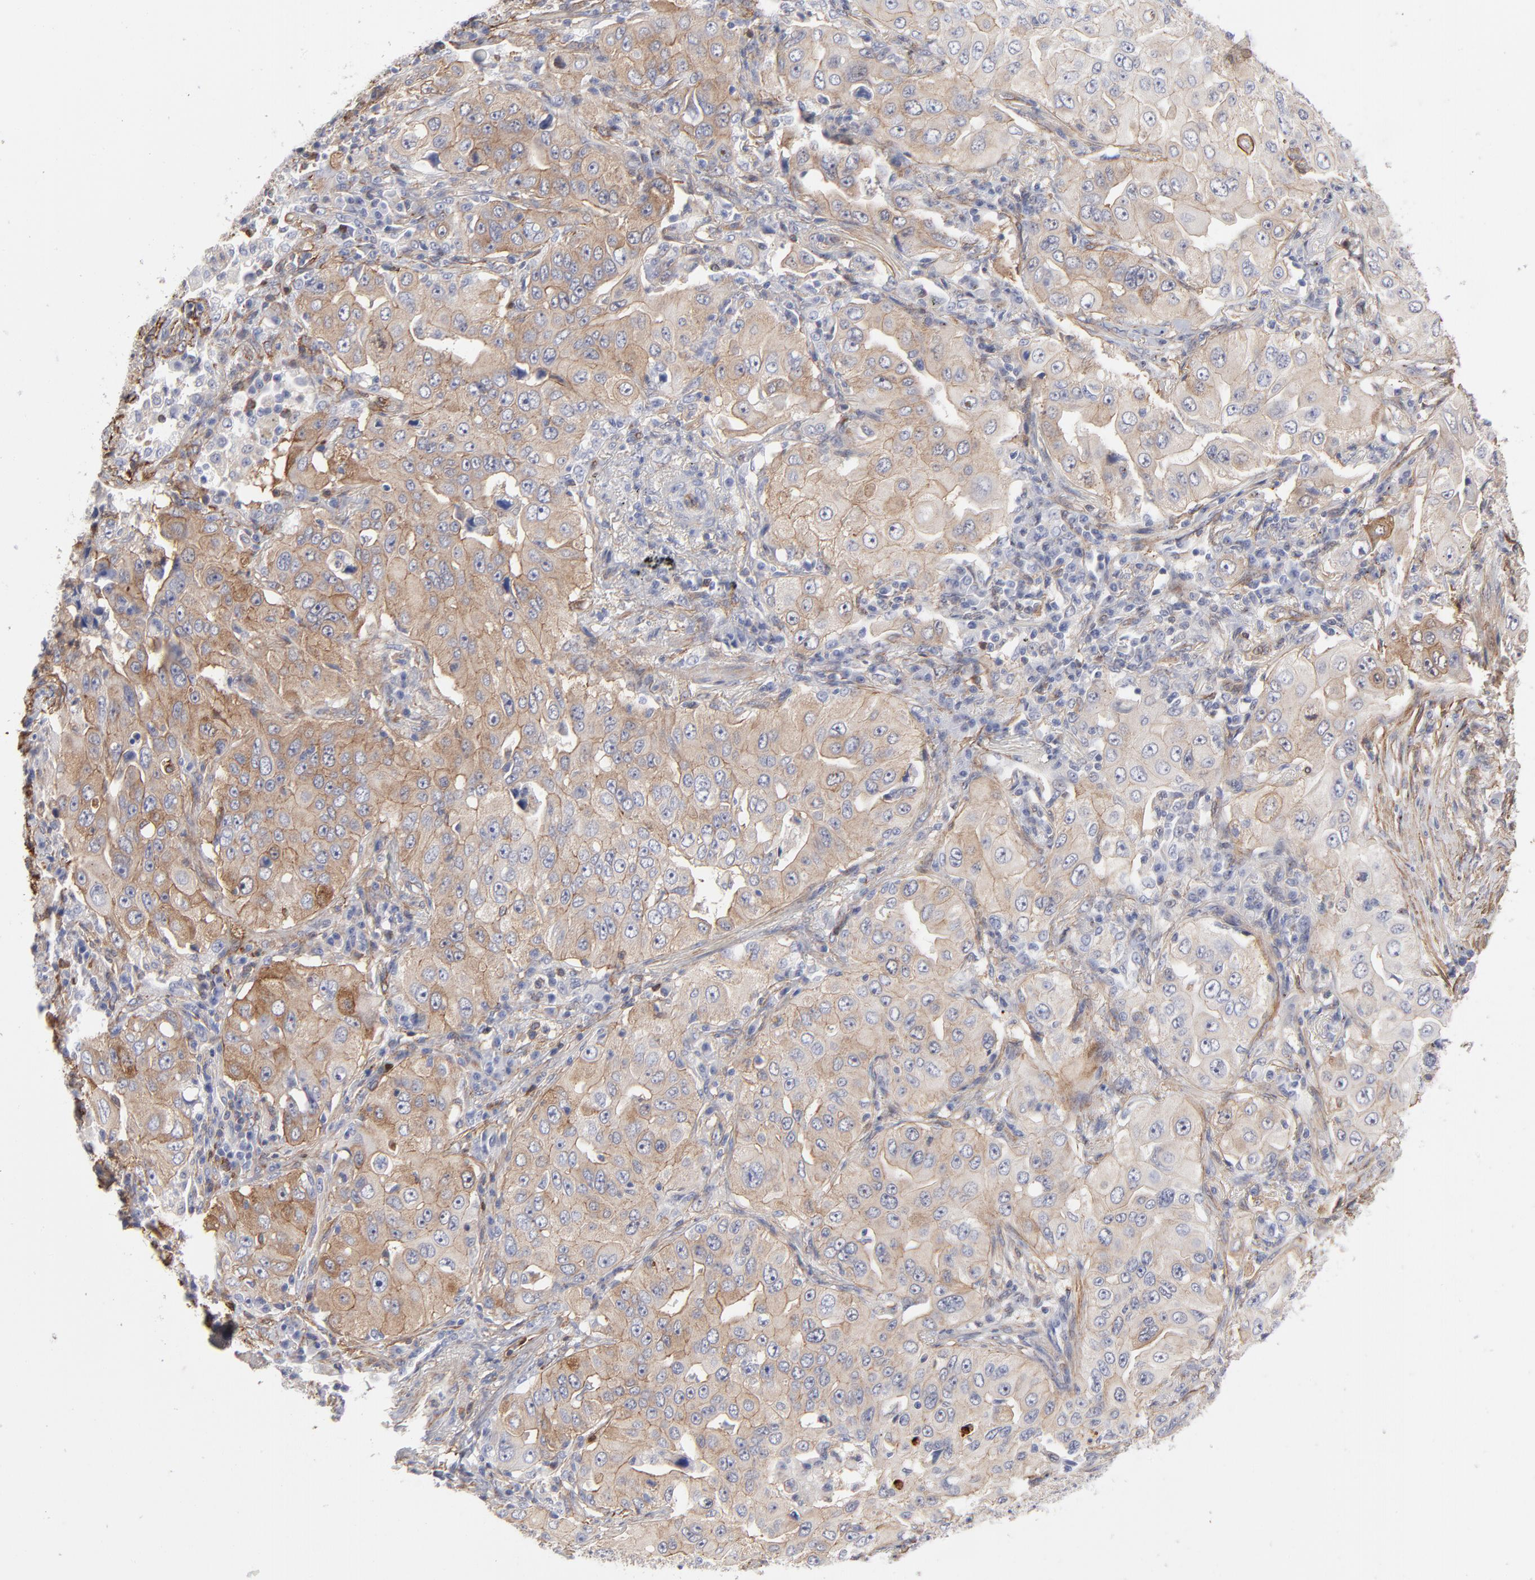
{"staining": {"intensity": "weak", "quantity": ">75%", "location": "cytoplasmic/membranous"}, "tissue": "lung cancer", "cell_type": "Tumor cells", "image_type": "cancer", "snomed": [{"axis": "morphology", "description": "Adenocarcinoma, NOS"}, {"axis": "topography", "description": "Lung"}], "caption": "Tumor cells exhibit weak cytoplasmic/membranous expression in approximately >75% of cells in lung cancer.", "gene": "PXN", "patient": {"sex": "male", "age": 84}}